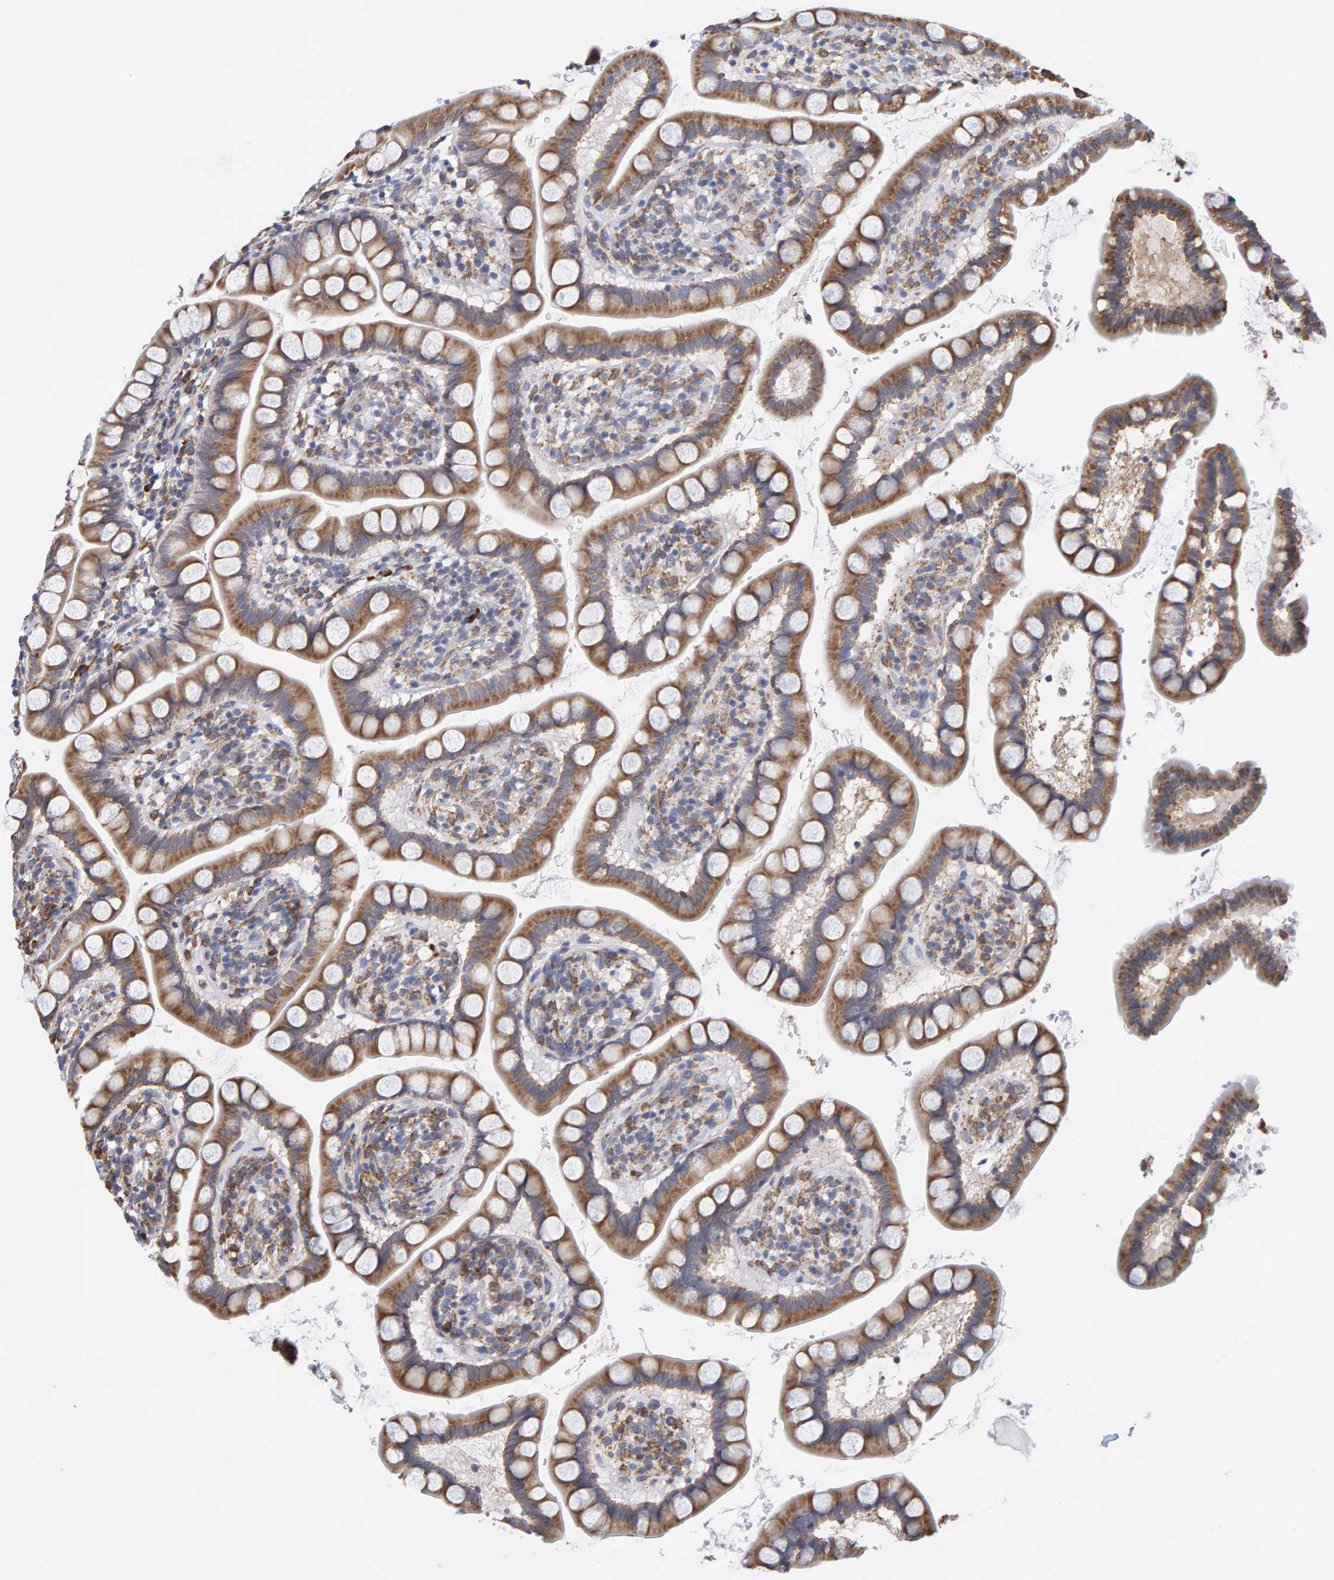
{"staining": {"intensity": "moderate", "quantity": ">75%", "location": "cytoplasmic/membranous"}, "tissue": "small intestine", "cell_type": "Glandular cells", "image_type": "normal", "snomed": [{"axis": "morphology", "description": "Normal tissue, NOS"}, {"axis": "topography", "description": "Small intestine"}], "caption": "Normal small intestine displays moderate cytoplasmic/membranous expression in about >75% of glandular cells.", "gene": "SGPL1", "patient": {"sex": "female", "age": 84}}